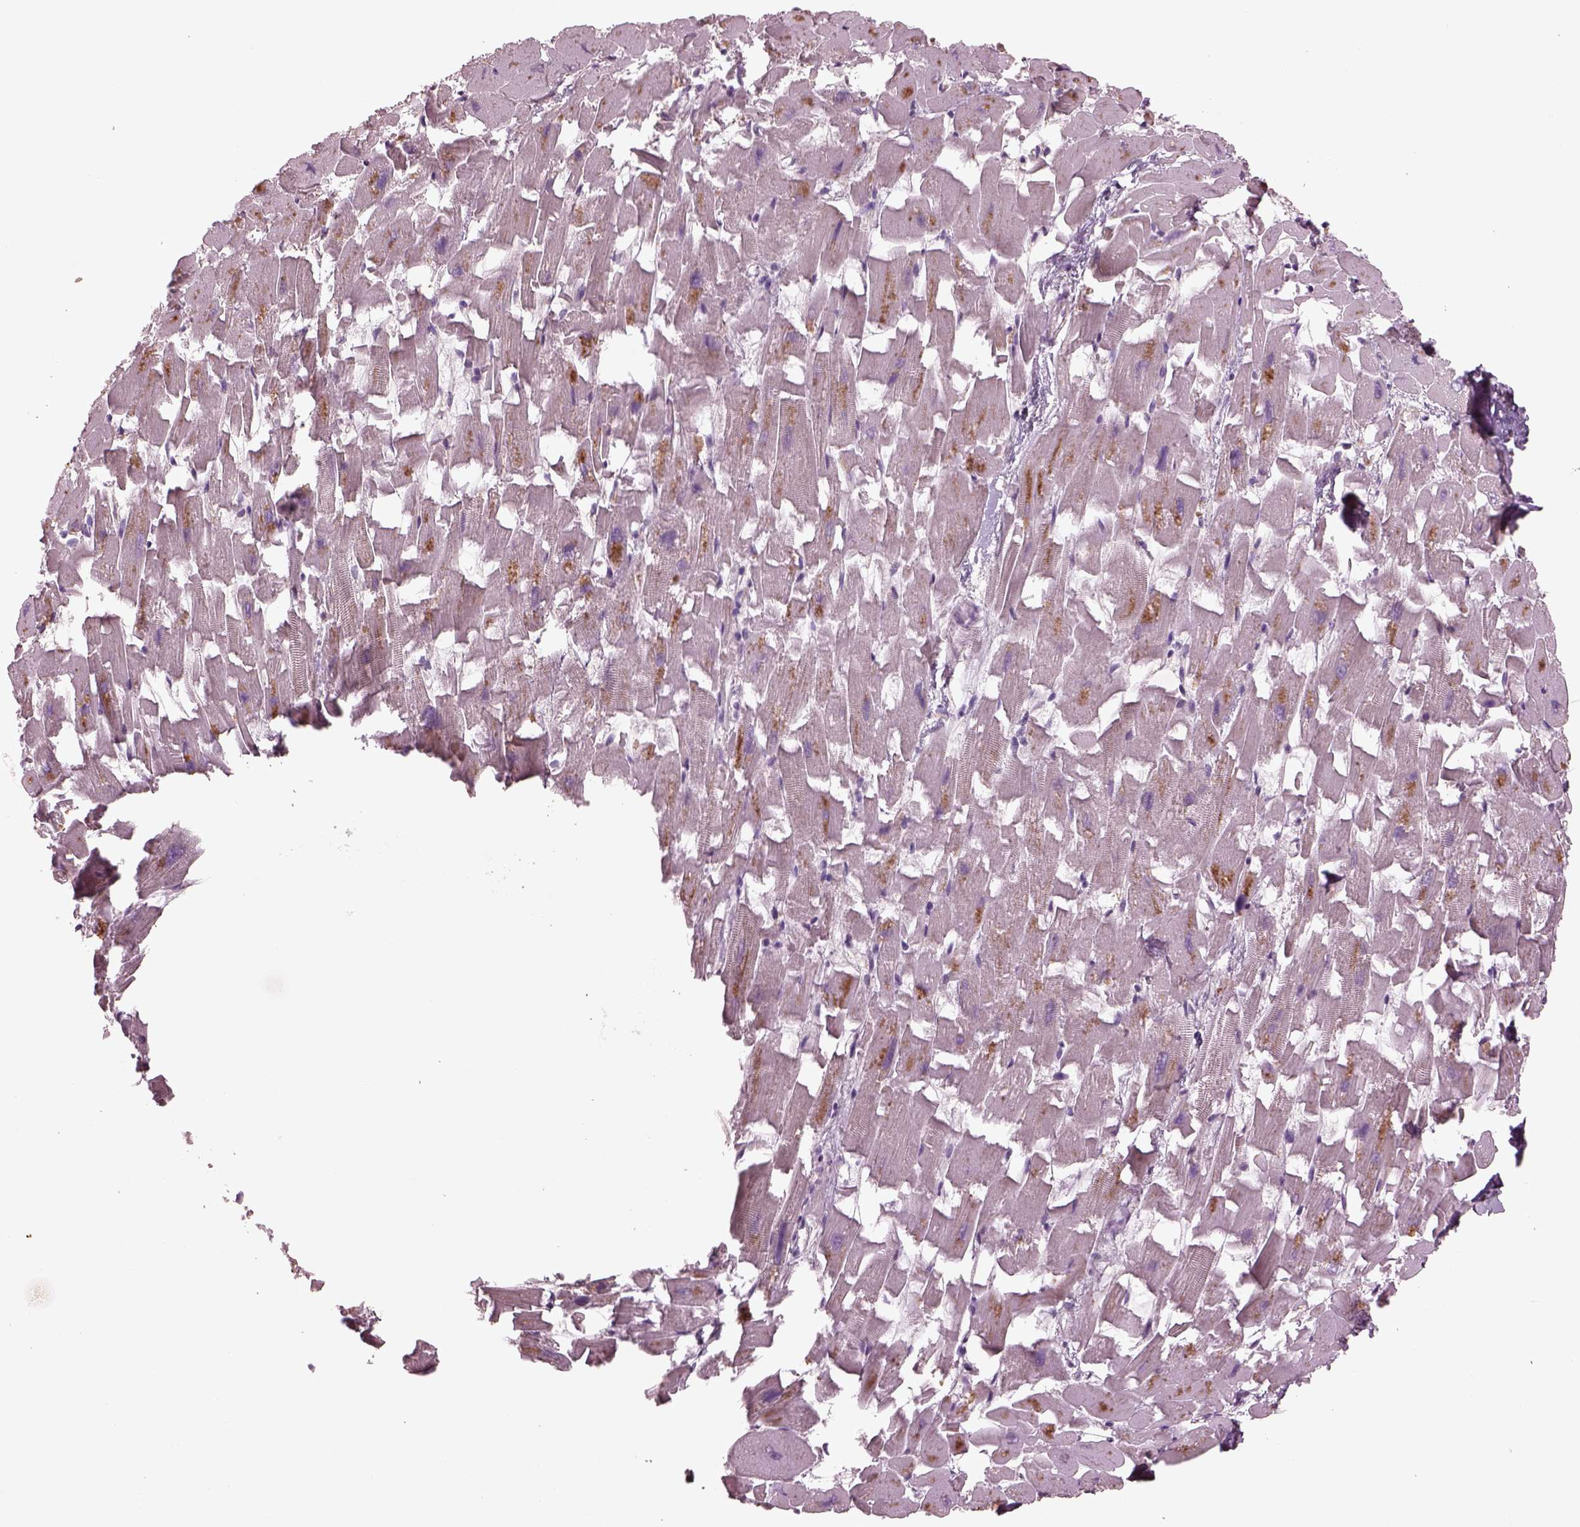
{"staining": {"intensity": "negative", "quantity": "none", "location": "none"}, "tissue": "heart muscle", "cell_type": "Cardiomyocytes", "image_type": "normal", "snomed": [{"axis": "morphology", "description": "Normal tissue, NOS"}, {"axis": "topography", "description": "Heart"}], "caption": "Photomicrograph shows no significant protein positivity in cardiomyocytes of normal heart muscle.", "gene": "PTX4", "patient": {"sex": "female", "age": 64}}